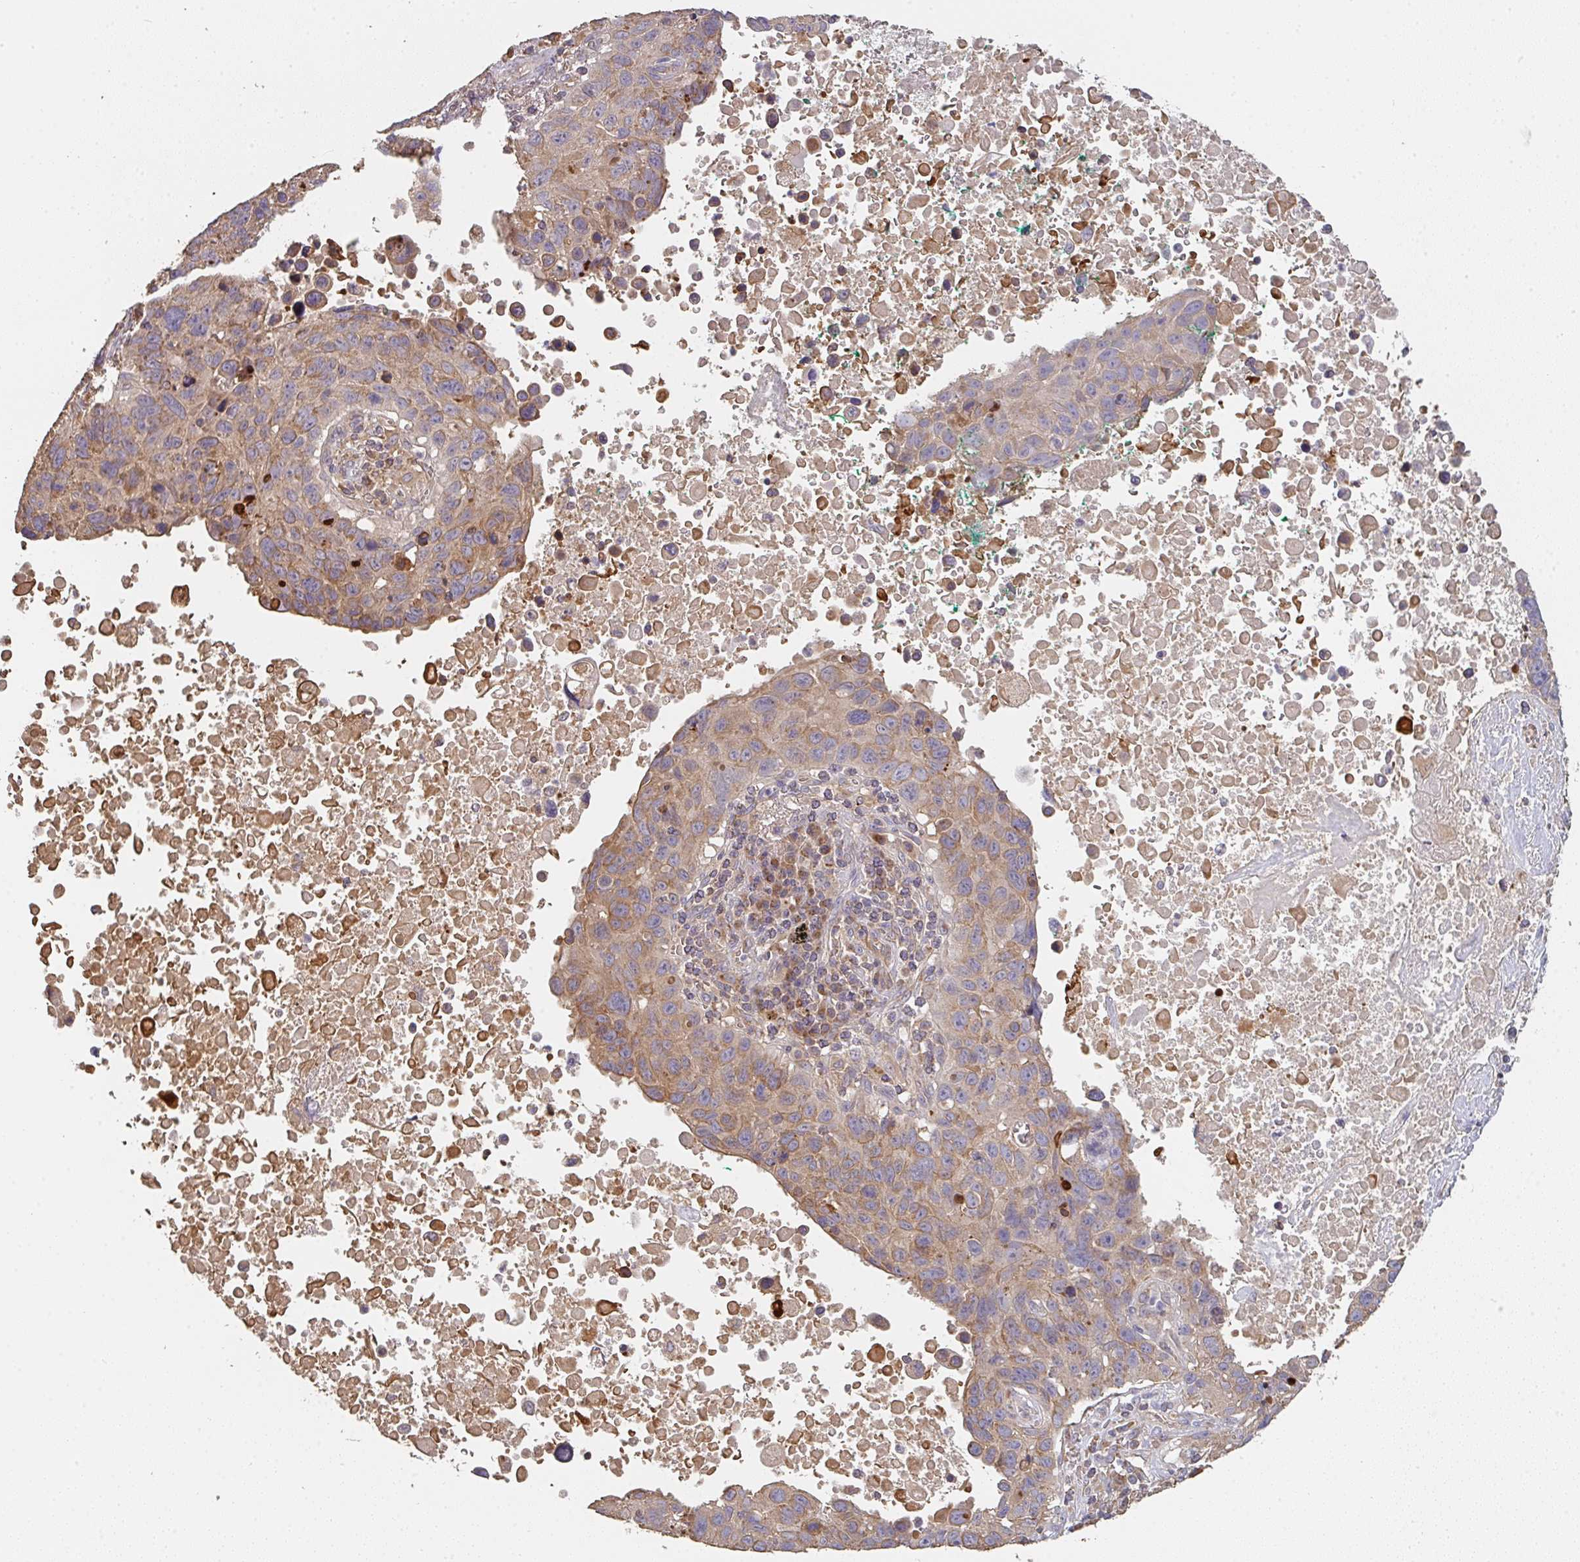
{"staining": {"intensity": "moderate", "quantity": ">75%", "location": "cytoplasmic/membranous"}, "tissue": "lung cancer", "cell_type": "Tumor cells", "image_type": "cancer", "snomed": [{"axis": "morphology", "description": "Squamous cell carcinoma, NOS"}, {"axis": "topography", "description": "Lung"}], "caption": "Protein expression analysis of human lung cancer (squamous cell carcinoma) reveals moderate cytoplasmic/membranous staining in approximately >75% of tumor cells. (DAB IHC with brightfield microscopy, high magnification).", "gene": "POLG", "patient": {"sex": "male", "age": 66}}